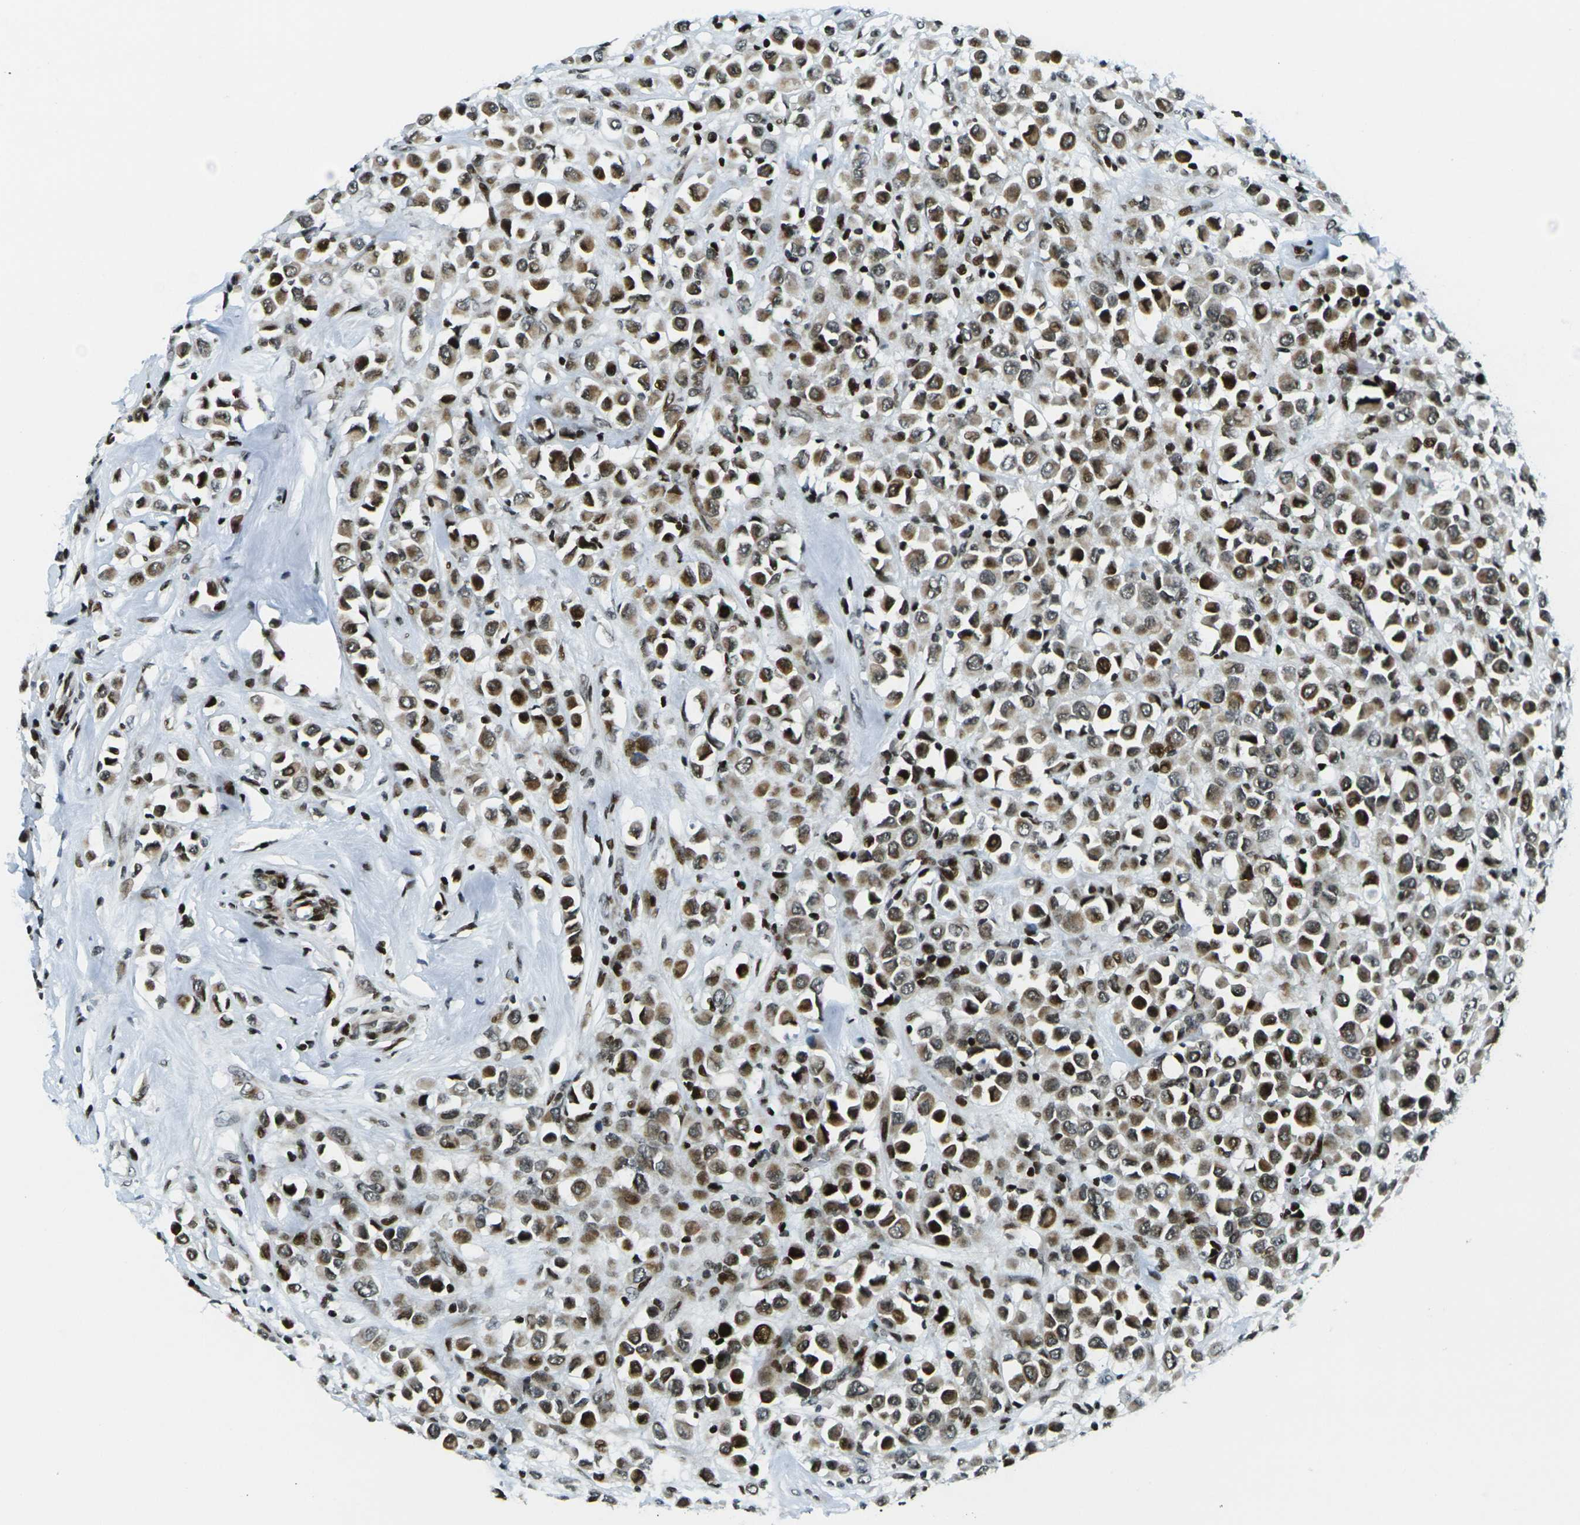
{"staining": {"intensity": "moderate", "quantity": ">75%", "location": "cytoplasmic/membranous,nuclear"}, "tissue": "breast cancer", "cell_type": "Tumor cells", "image_type": "cancer", "snomed": [{"axis": "morphology", "description": "Duct carcinoma"}, {"axis": "topography", "description": "Breast"}], "caption": "Tumor cells reveal moderate cytoplasmic/membranous and nuclear positivity in approximately >75% of cells in invasive ductal carcinoma (breast).", "gene": "H3-3A", "patient": {"sex": "female", "age": 61}}